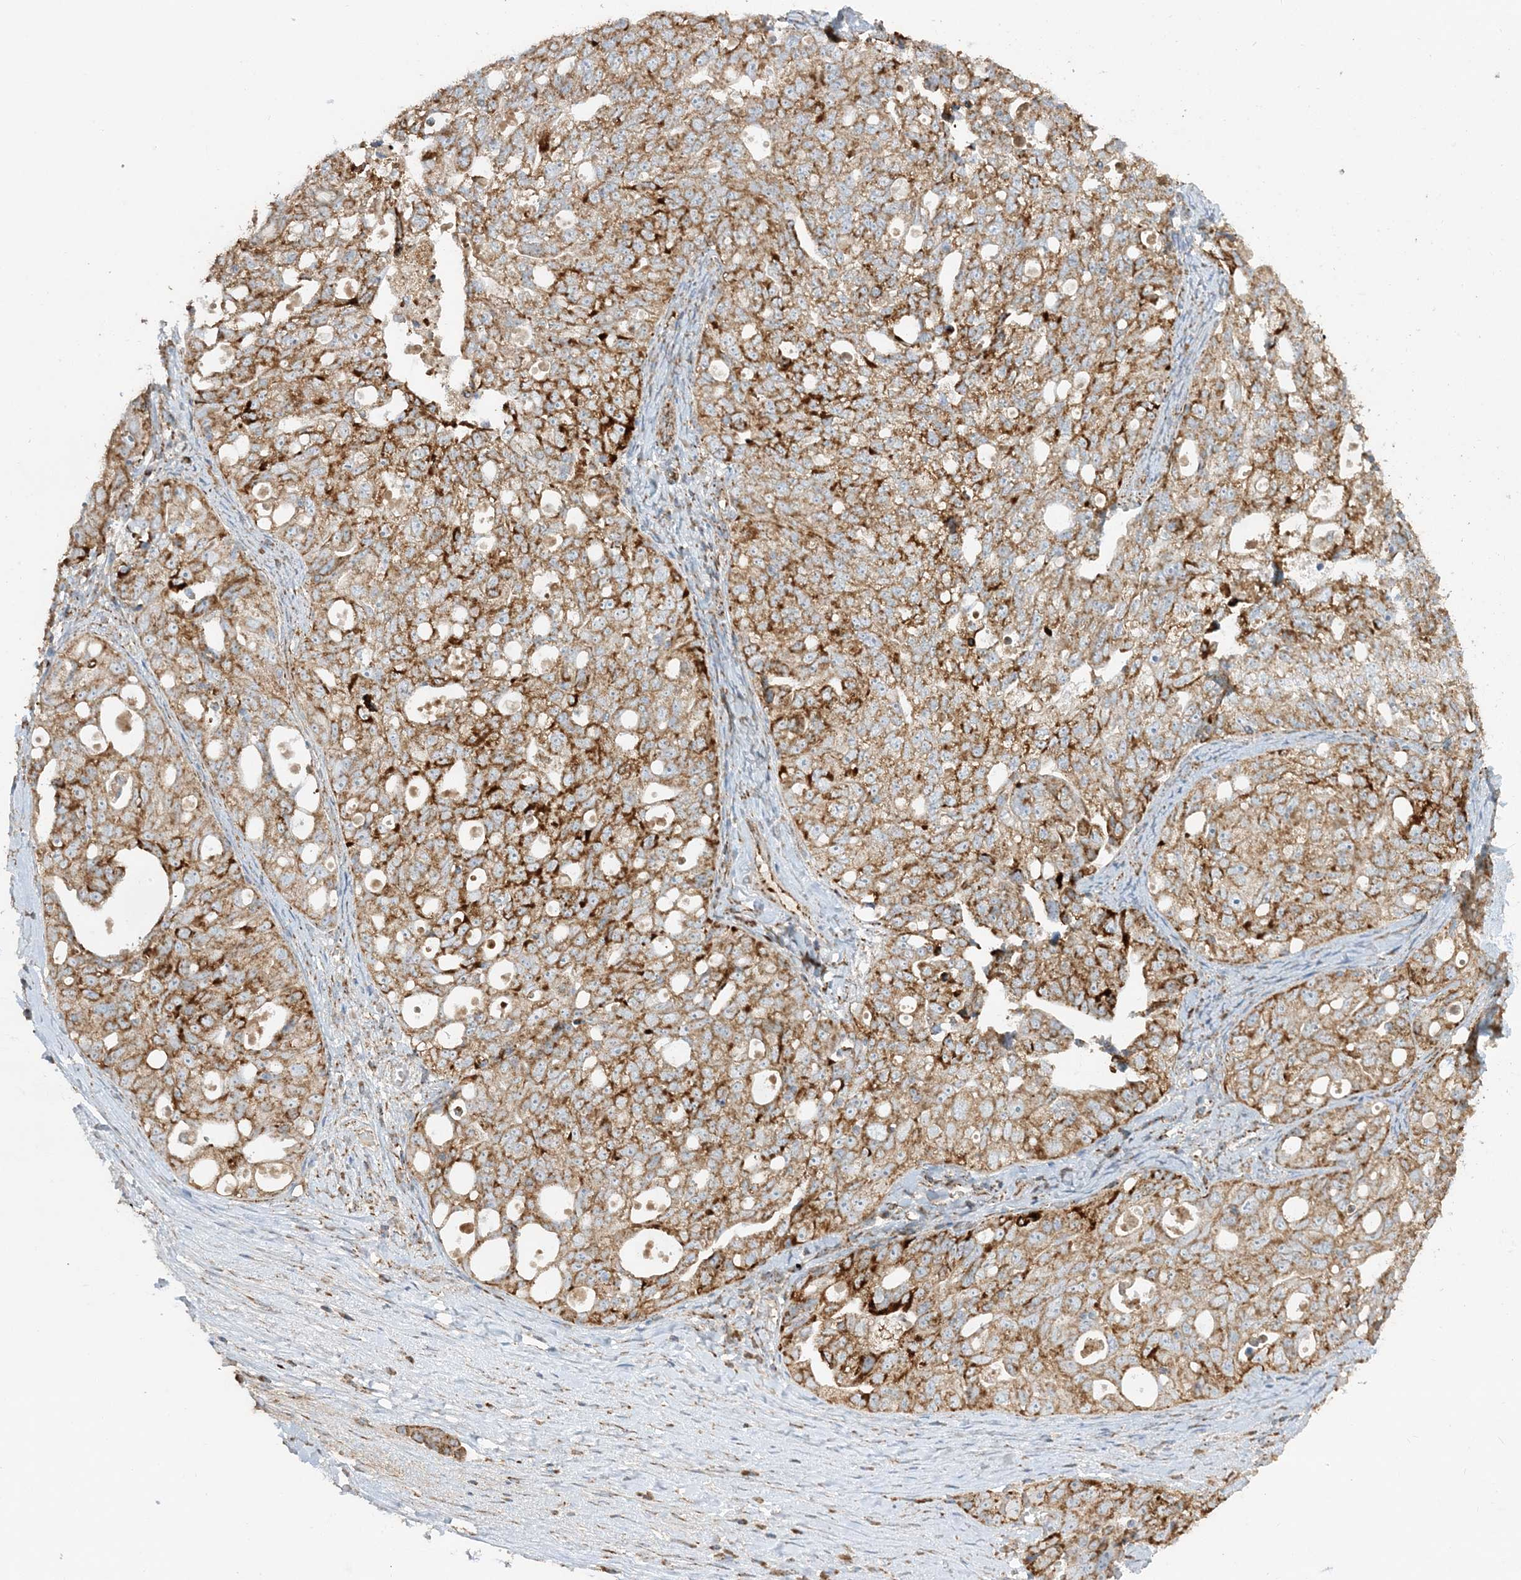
{"staining": {"intensity": "strong", "quantity": ">75%", "location": "cytoplasmic/membranous"}, "tissue": "ovarian cancer", "cell_type": "Tumor cells", "image_type": "cancer", "snomed": [{"axis": "morphology", "description": "Carcinoma, NOS"}, {"axis": "morphology", "description": "Cystadenocarcinoma, serous, NOS"}, {"axis": "topography", "description": "Ovary"}], "caption": "An image showing strong cytoplasmic/membranous positivity in approximately >75% of tumor cells in carcinoma (ovarian), as visualized by brown immunohistochemical staining.", "gene": "NDUFAF3", "patient": {"sex": "female", "age": 69}}